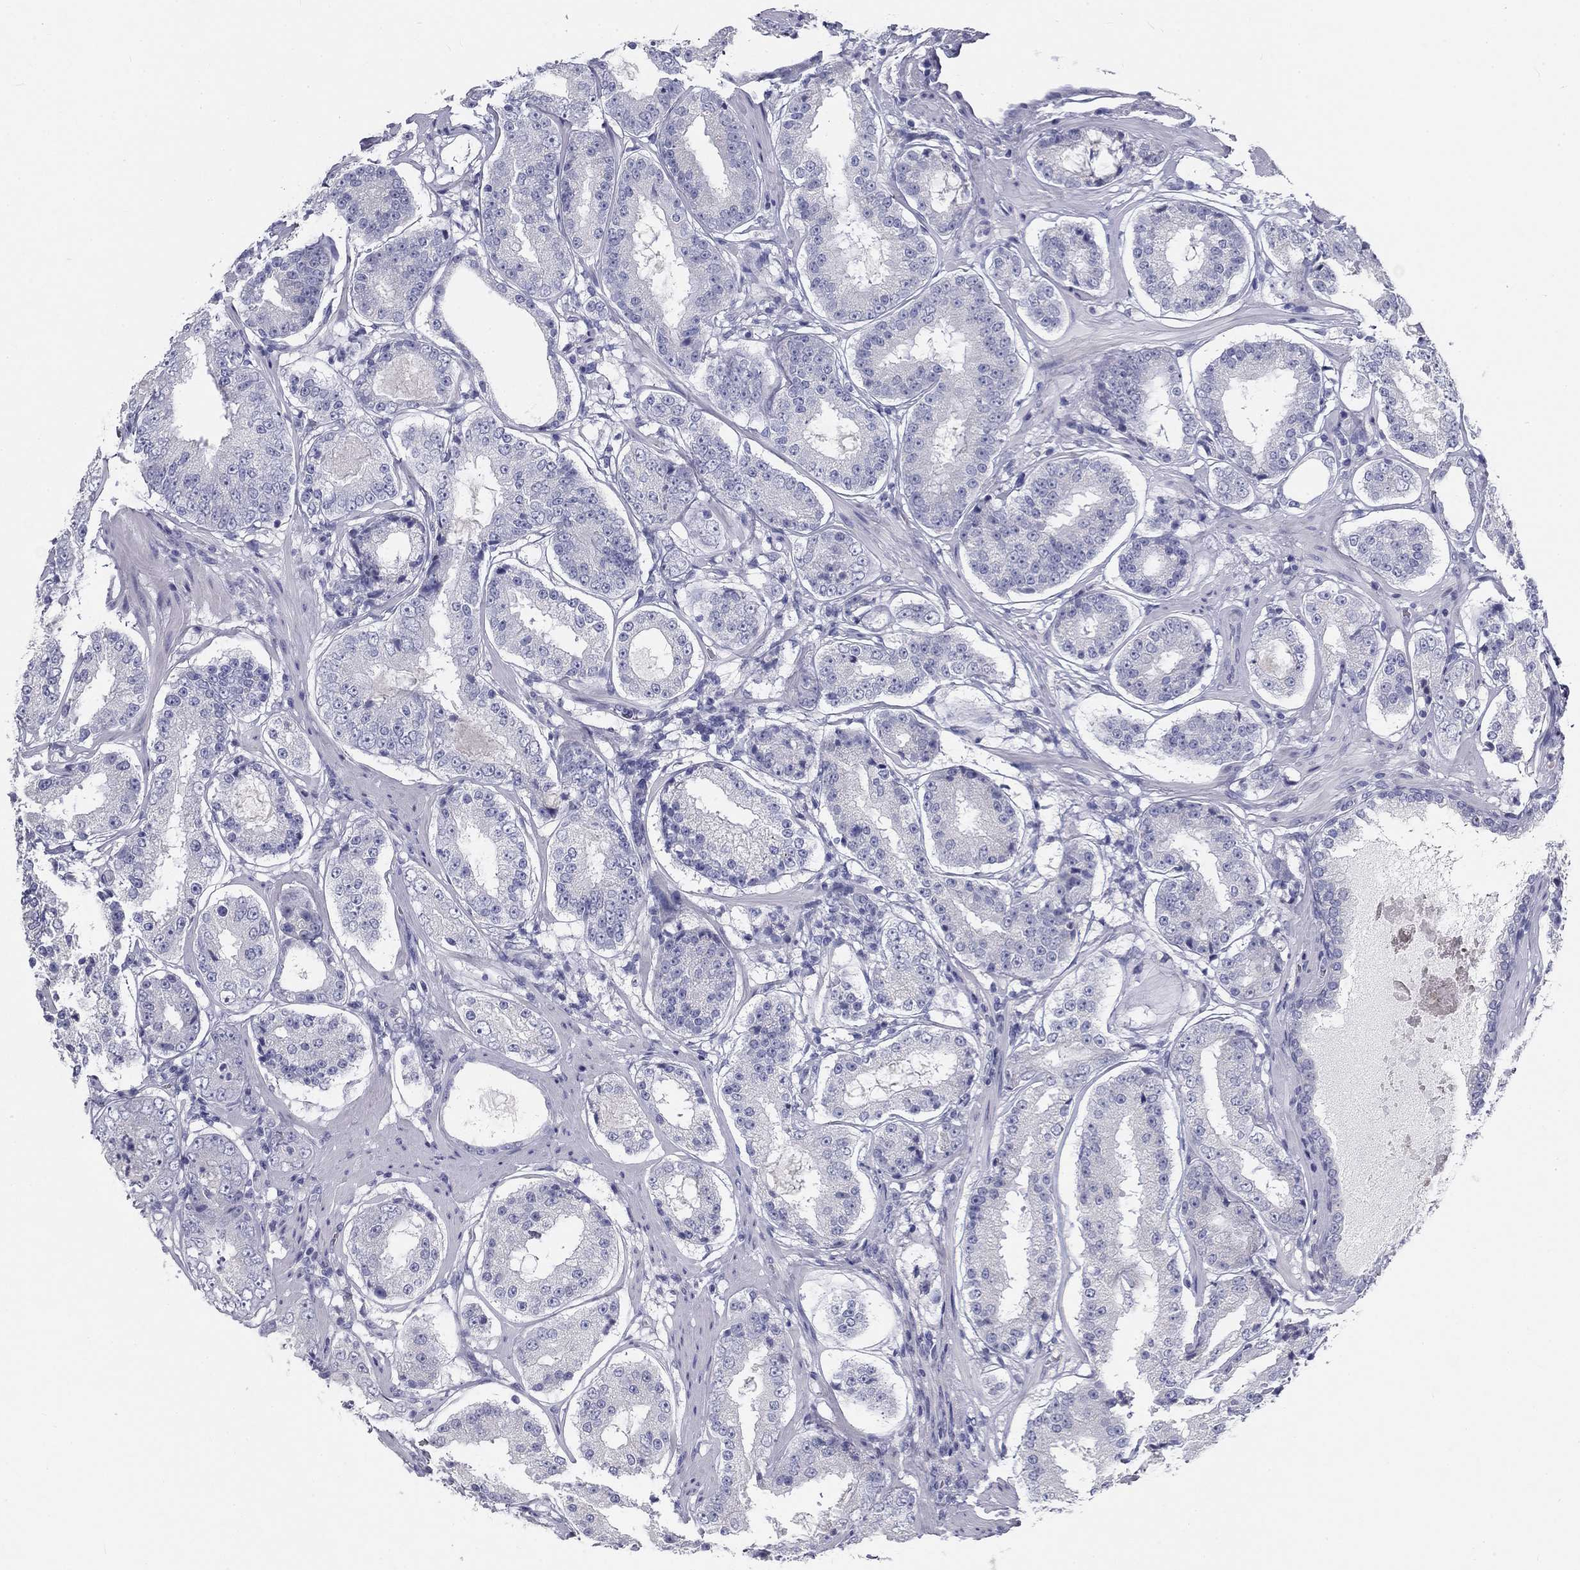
{"staining": {"intensity": "negative", "quantity": "none", "location": "none"}, "tissue": "prostate cancer", "cell_type": "Tumor cells", "image_type": "cancer", "snomed": [{"axis": "morphology", "description": "Adenocarcinoma, Low grade"}, {"axis": "topography", "description": "Prostate"}], "caption": "IHC of human prostate cancer demonstrates no expression in tumor cells.", "gene": "GALNTL5", "patient": {"sex": "male", "age": 60}}